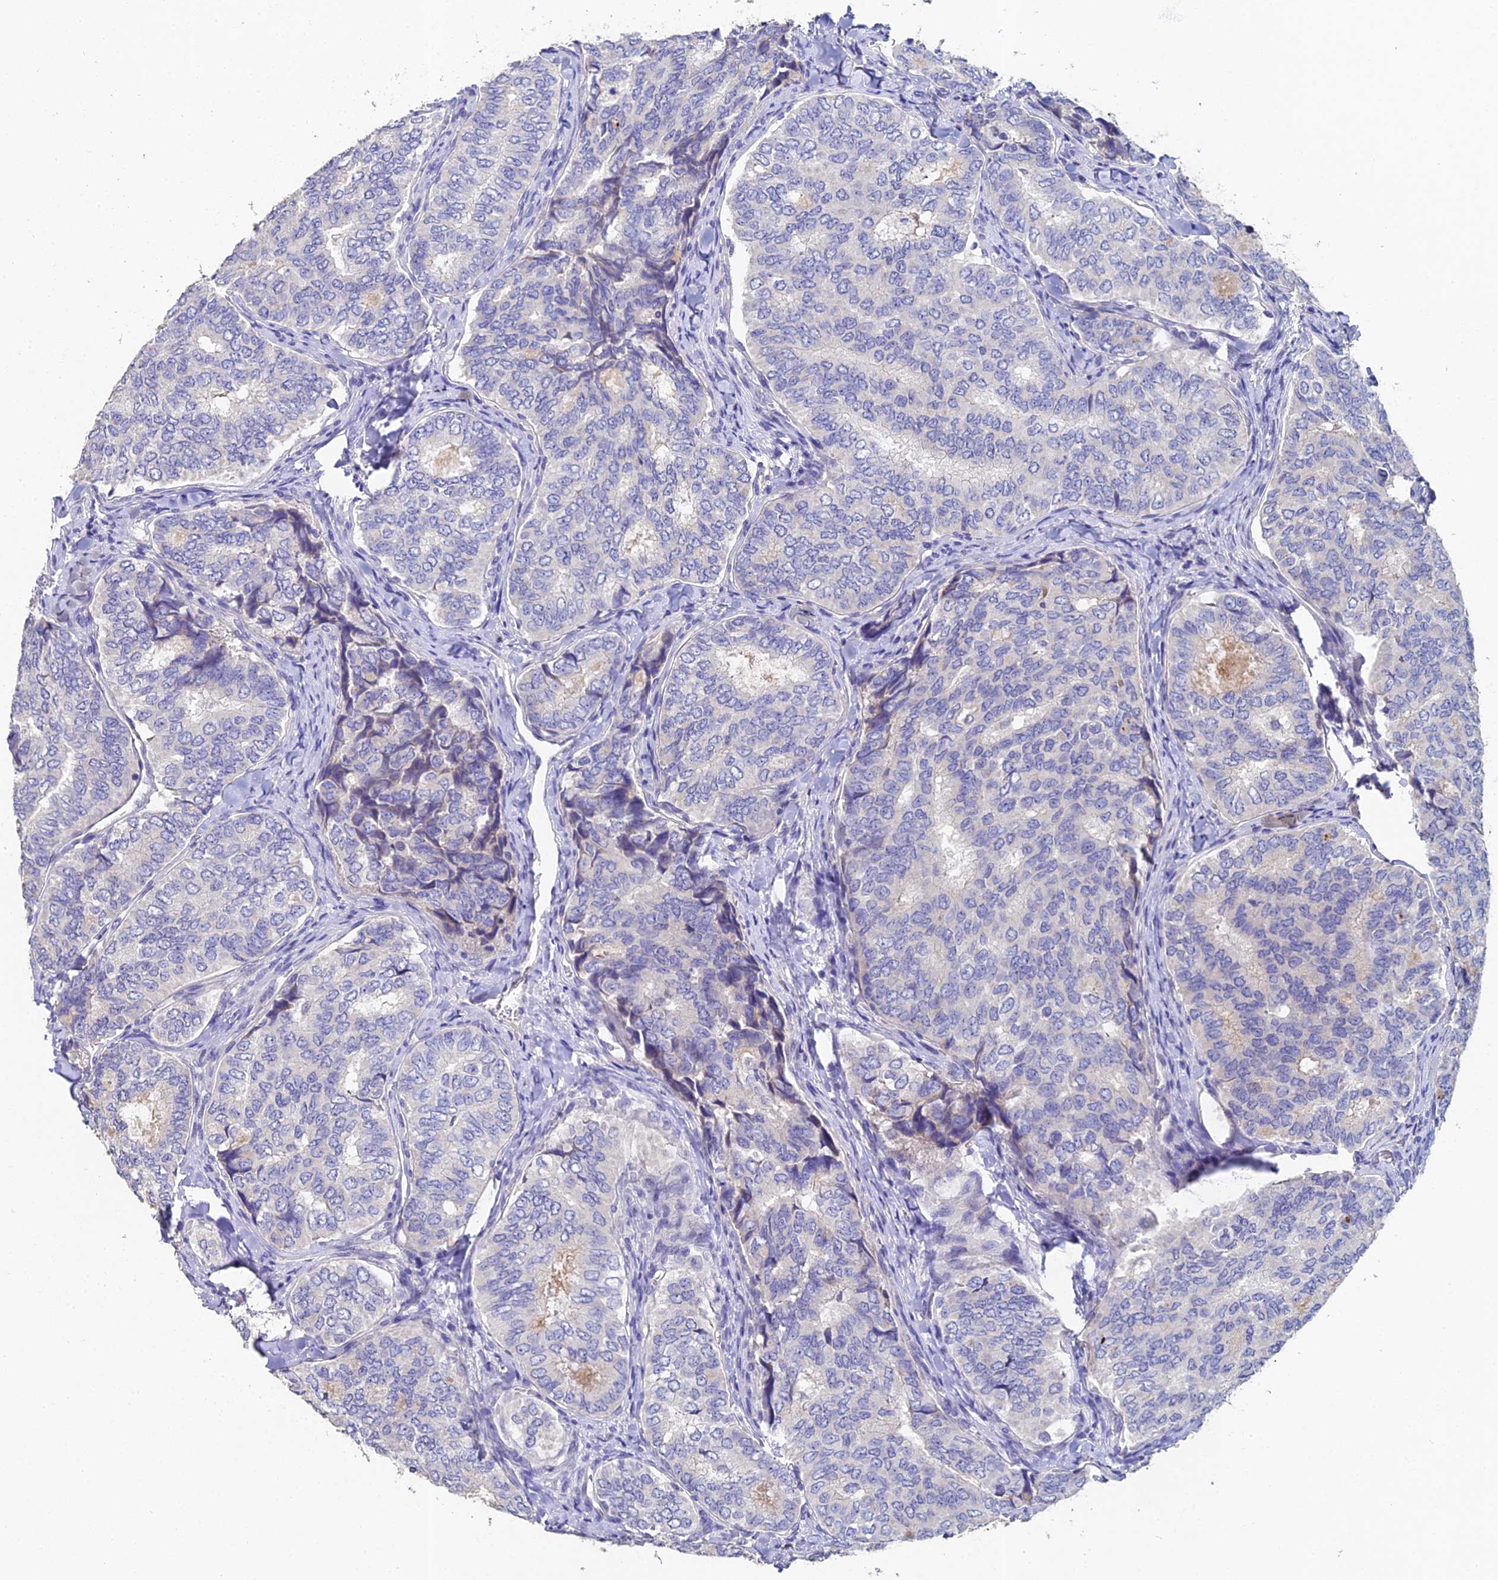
{"staining": {"intensity": "negative", "quantity": "none", "location": "none"}, "tissue": "thyroid cancer", "cell_type": "Tumor cells", "image_type": "cancer", "snomed": [{"axis": "morphology", "description": "Papillary adenocarcinoma, NOS"}, {"axis": "topography", "description": "Thyroid gland"}], "caption": "Immunohistochemical staining of papillary adenocarcinoma (thyroid) demonstrates no significant expression in tumor cells.", "gene": "ESRRG", "patient": {"sex": "female", "age": 35}}